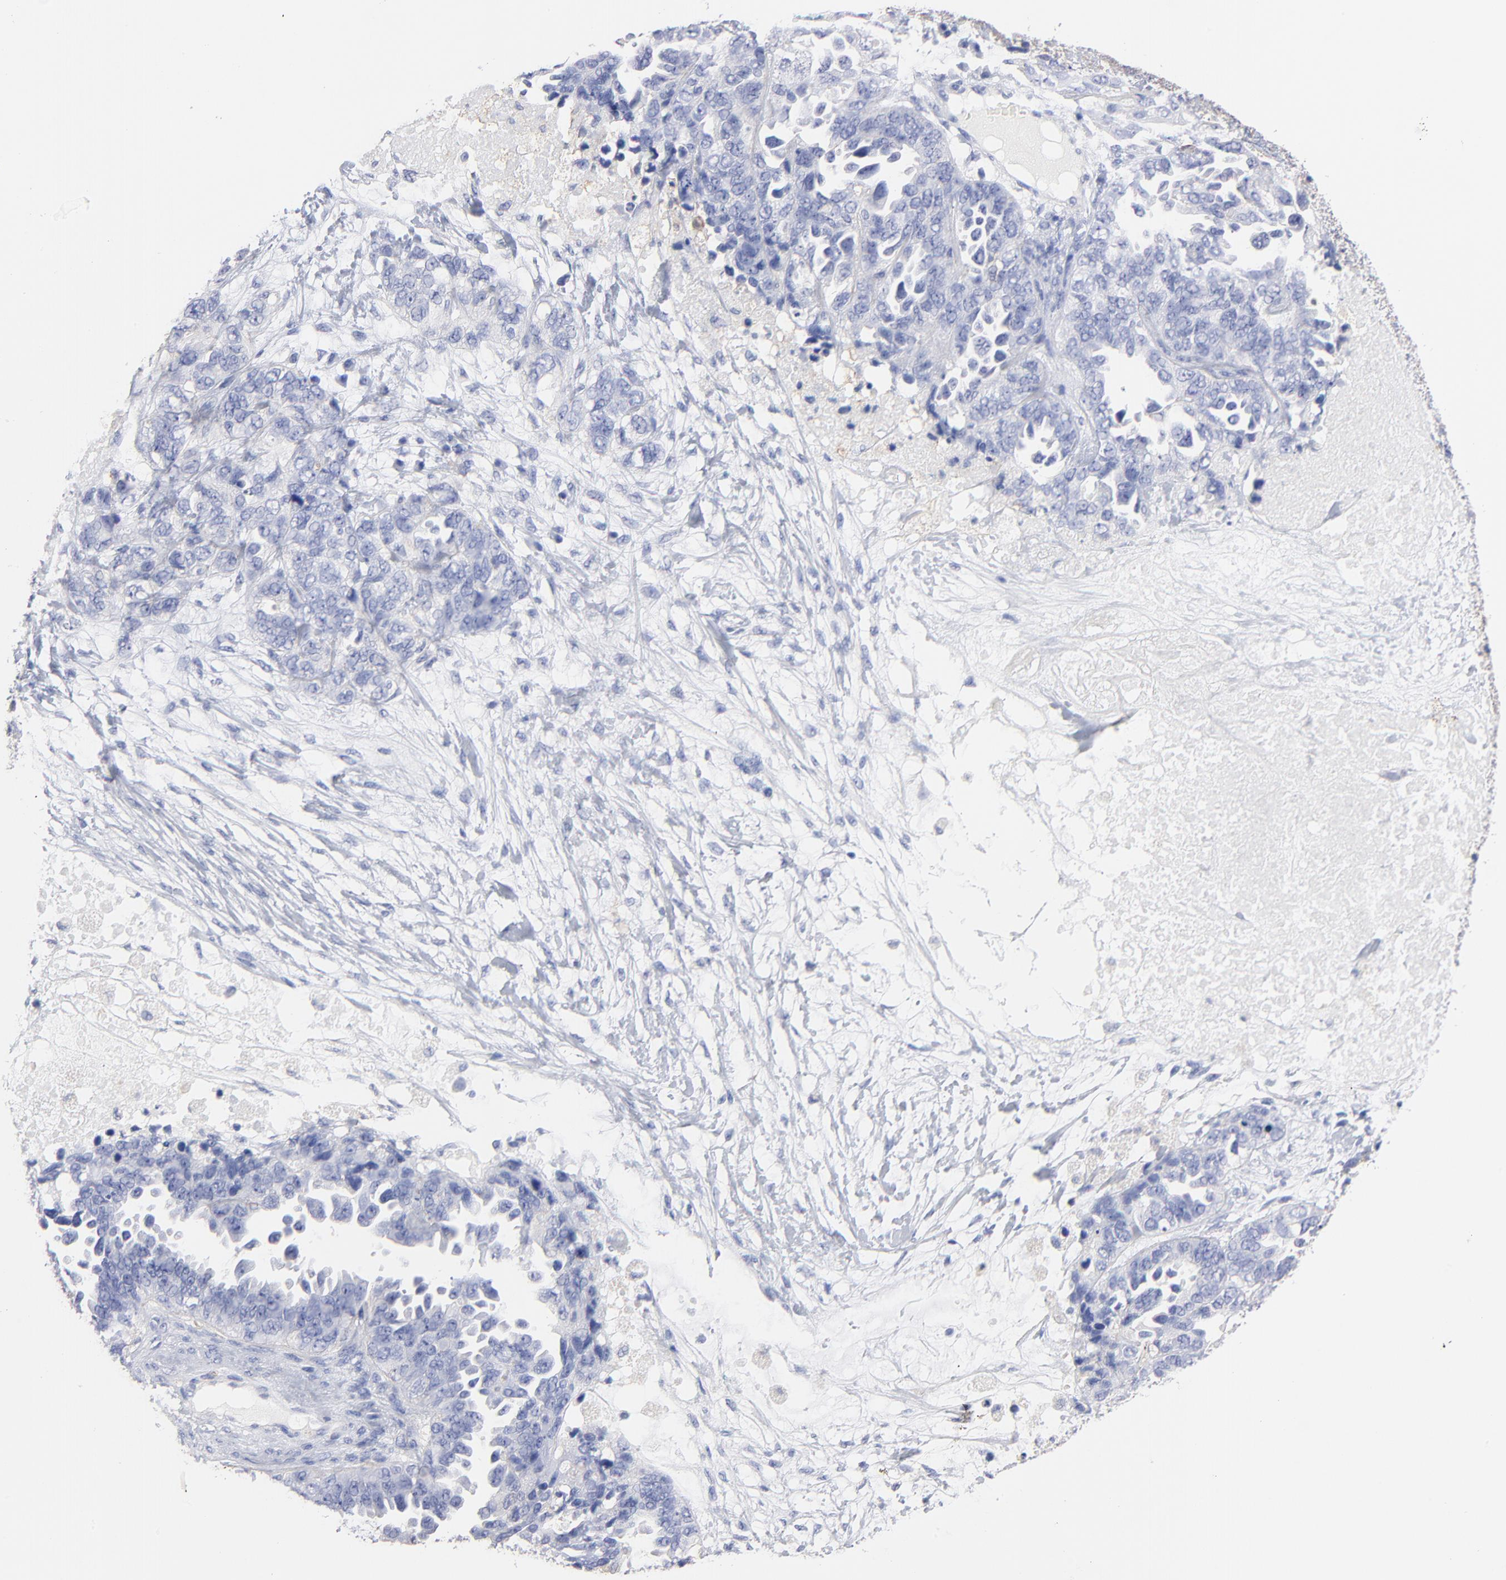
{"staining": {"intensity": "negative", "quantity": "none", "location": "none"}, "tissue": "ovarian cancer", "cell_type": "Tumor cells", "image_type": "cancer", "snomed": [{"axis": "morphology", "description": "Cystadenocarcinoma, serous, NOS"}, {"axis": "topography", "description": "Ovary"}], "caption": "Immunohistochemistry photomicrograph of neoplastic tissue: human ovarian serous cystadenocarcinoma stained with DAB (3,3'-diaminobenzidine) demonstrates no significant protein positivity in tumor cells.", "gene": "ASL", "patient": {"sex": "female", "age": 82}}